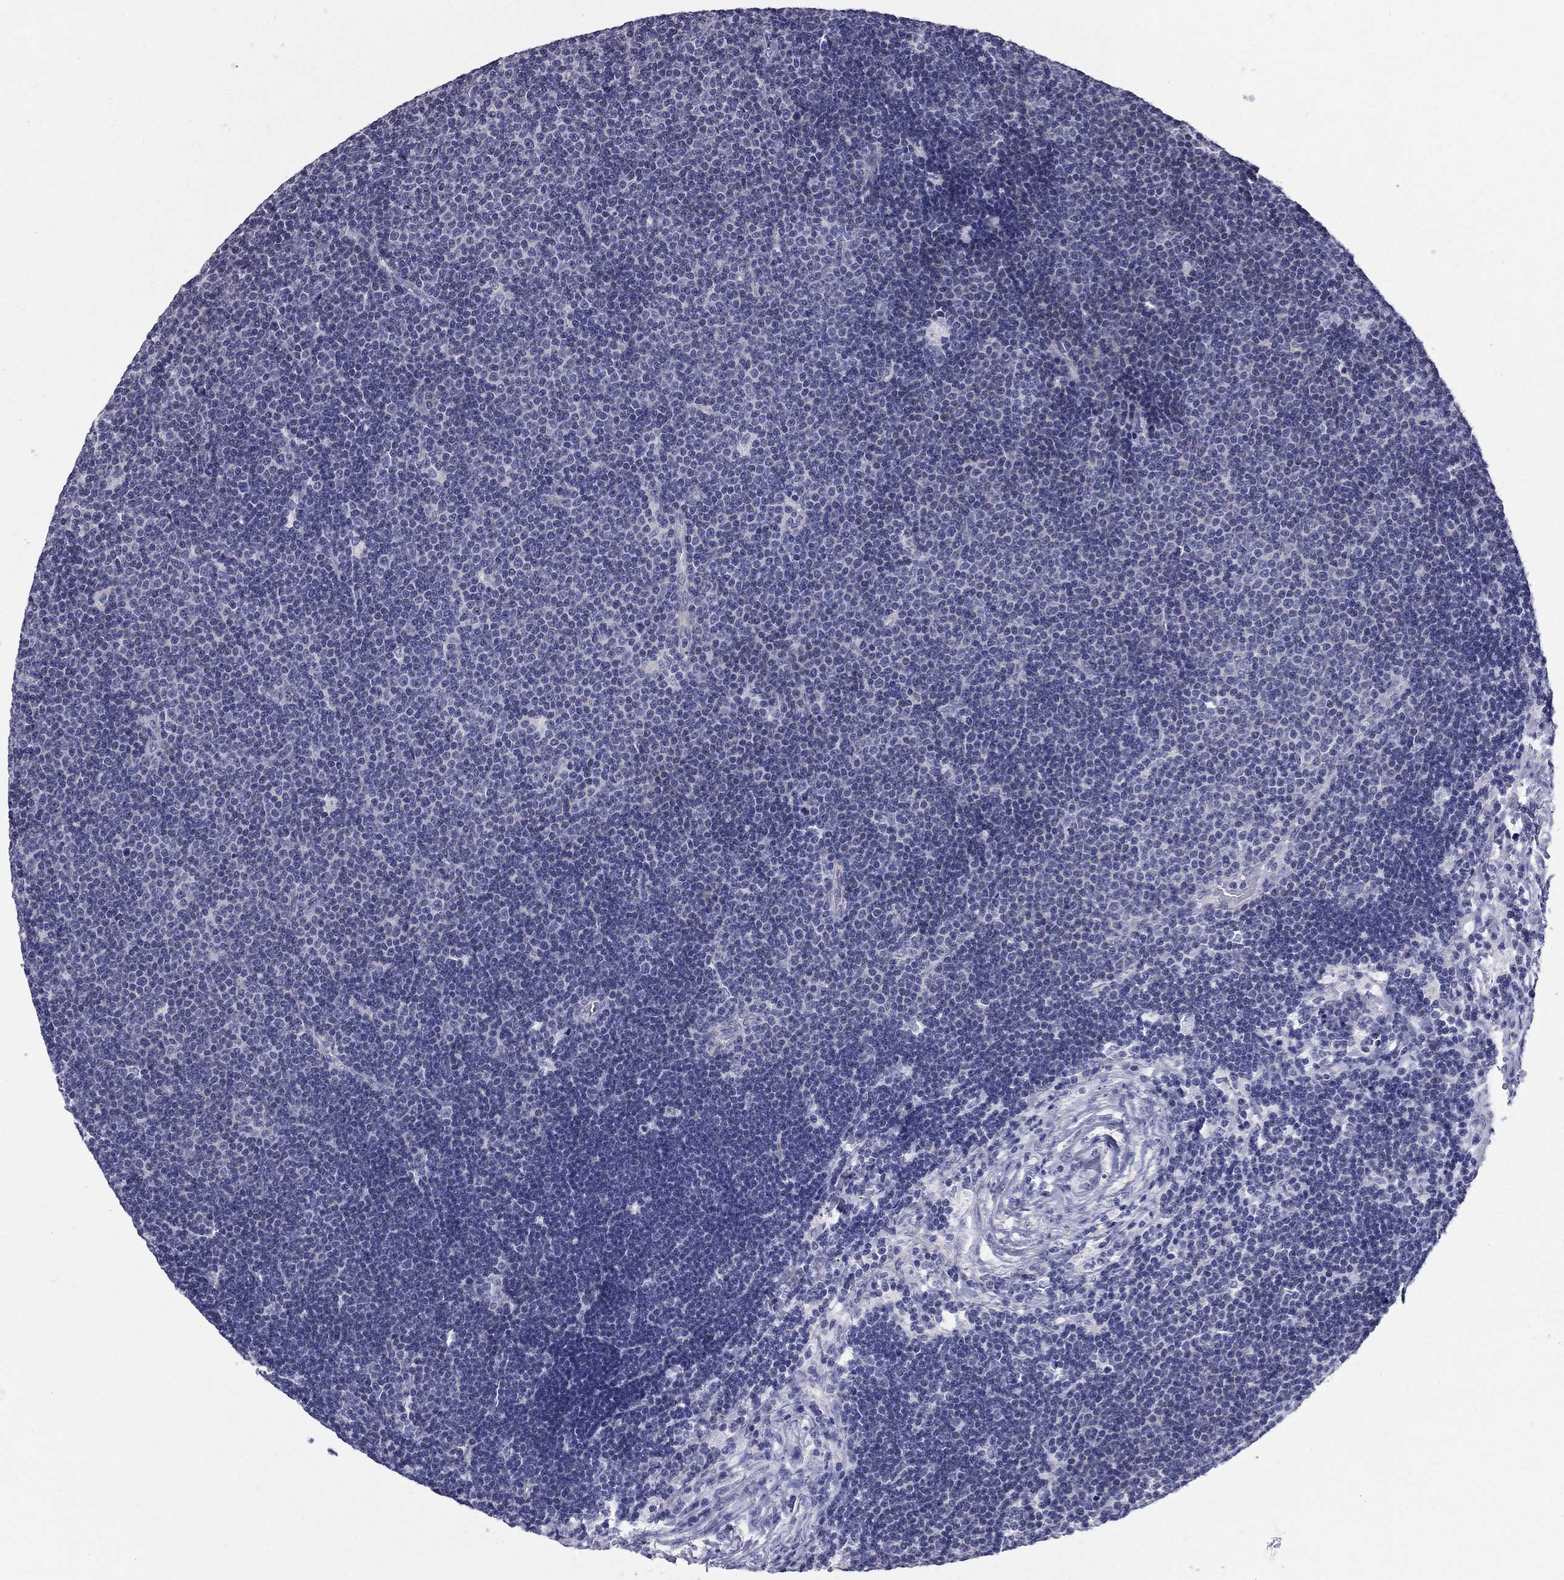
{"staining": {"intensity": "negative", "quantity": "none", "location": "none"}, "tissue": "lymphoma", "cell_type": "Tumor cells", "image_type": "cancer", "snomed": [{"axis": "morphology", "description": "Malignant lymphoma, non-Hodgkin's type, Low grade"}, {"axis": "topography", "description": "Brain"}], "caption": "Immunohistochemistry photomicrograph of neoplastic tissue: human lymphoma stained with DAB reveals no significant protein positivity in tumor cells. Nuclei are stained in blue.", "gene": "TGM4", "patient": {"sex": "female", "age": 66}}